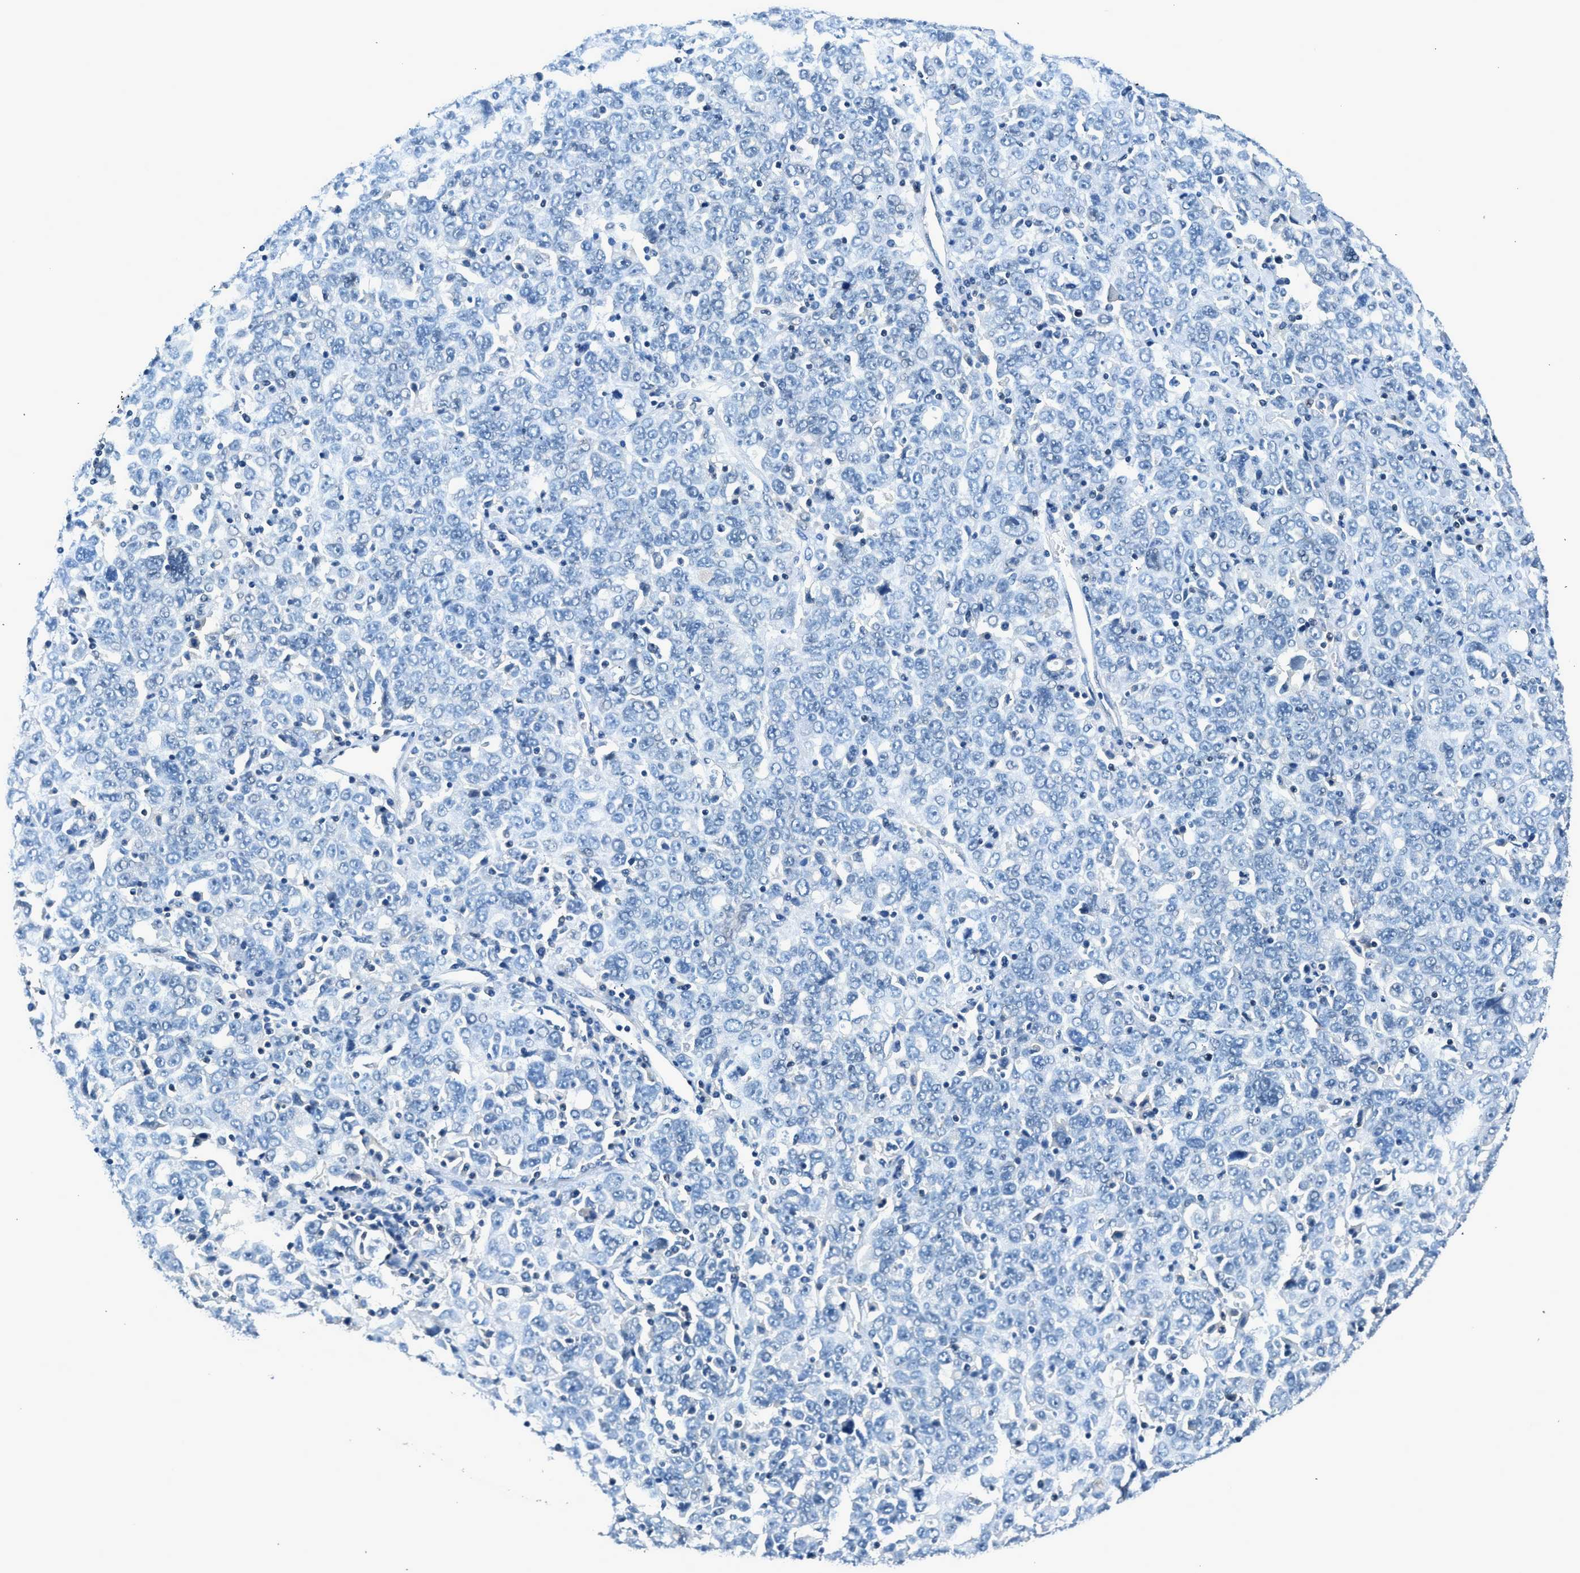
{"staining": {"intensity": "negative", "quantity": "none", "location": "none"}, "tissue": "ovarian cancer", "cell_type": "Tumor cells", "image_type": "cancer", "snomed": [{"axis": "morphology", "description": "Carcinoma, endometroid"}, {"axis": "topography", "description": "Ovary"}], "caption": "Micrograph shows no protein positivity in tumor cells of endometroid carcinoma (ovarian) tissue. Brightfield microscopy of immunohistochemistry (IHC) stained with DAB (brown) and hematoxylin (blue), captured at high magnification.", "gene": "LMLN", "patient": {"sex": "female", "age": 62}}